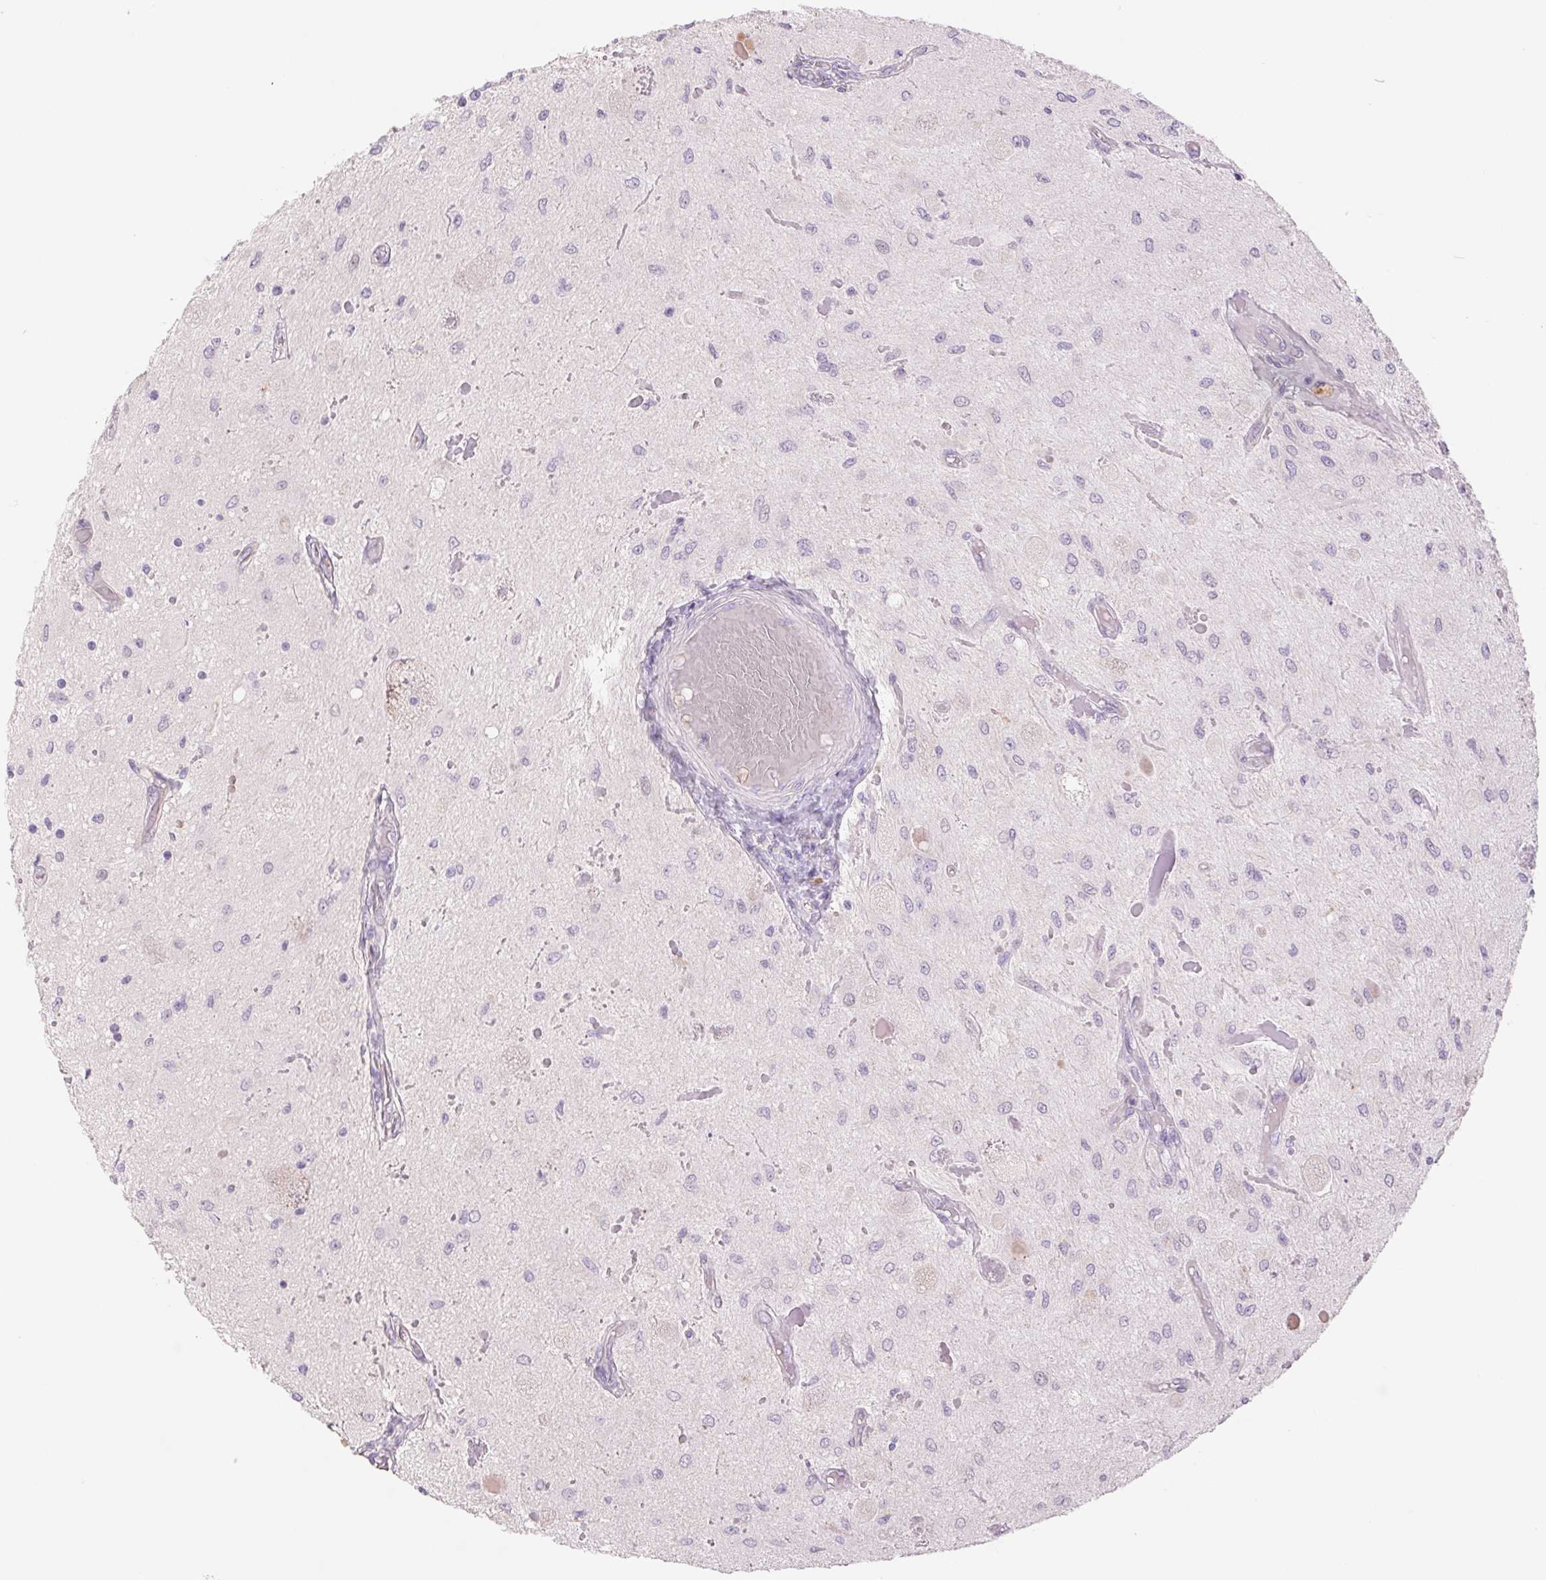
{"staining": {"intensity": "negative", "quantity": "none", "location": "none"}, "tissue": "glioma", "cell_type": "Tumor cells", "image_type": "cancer", "snomed": [{"axis": "morphology", "description": "Glioma, malignant, Low grade"}, {"axis": "topography", "description": "Cerebellum"}], "caption": "Micrograph shows no protein expression in tumor cells of low-grade glioma (malignant) tissue.", "gene": "KRT1", "patient": {"sex": "female", "age": 14}}